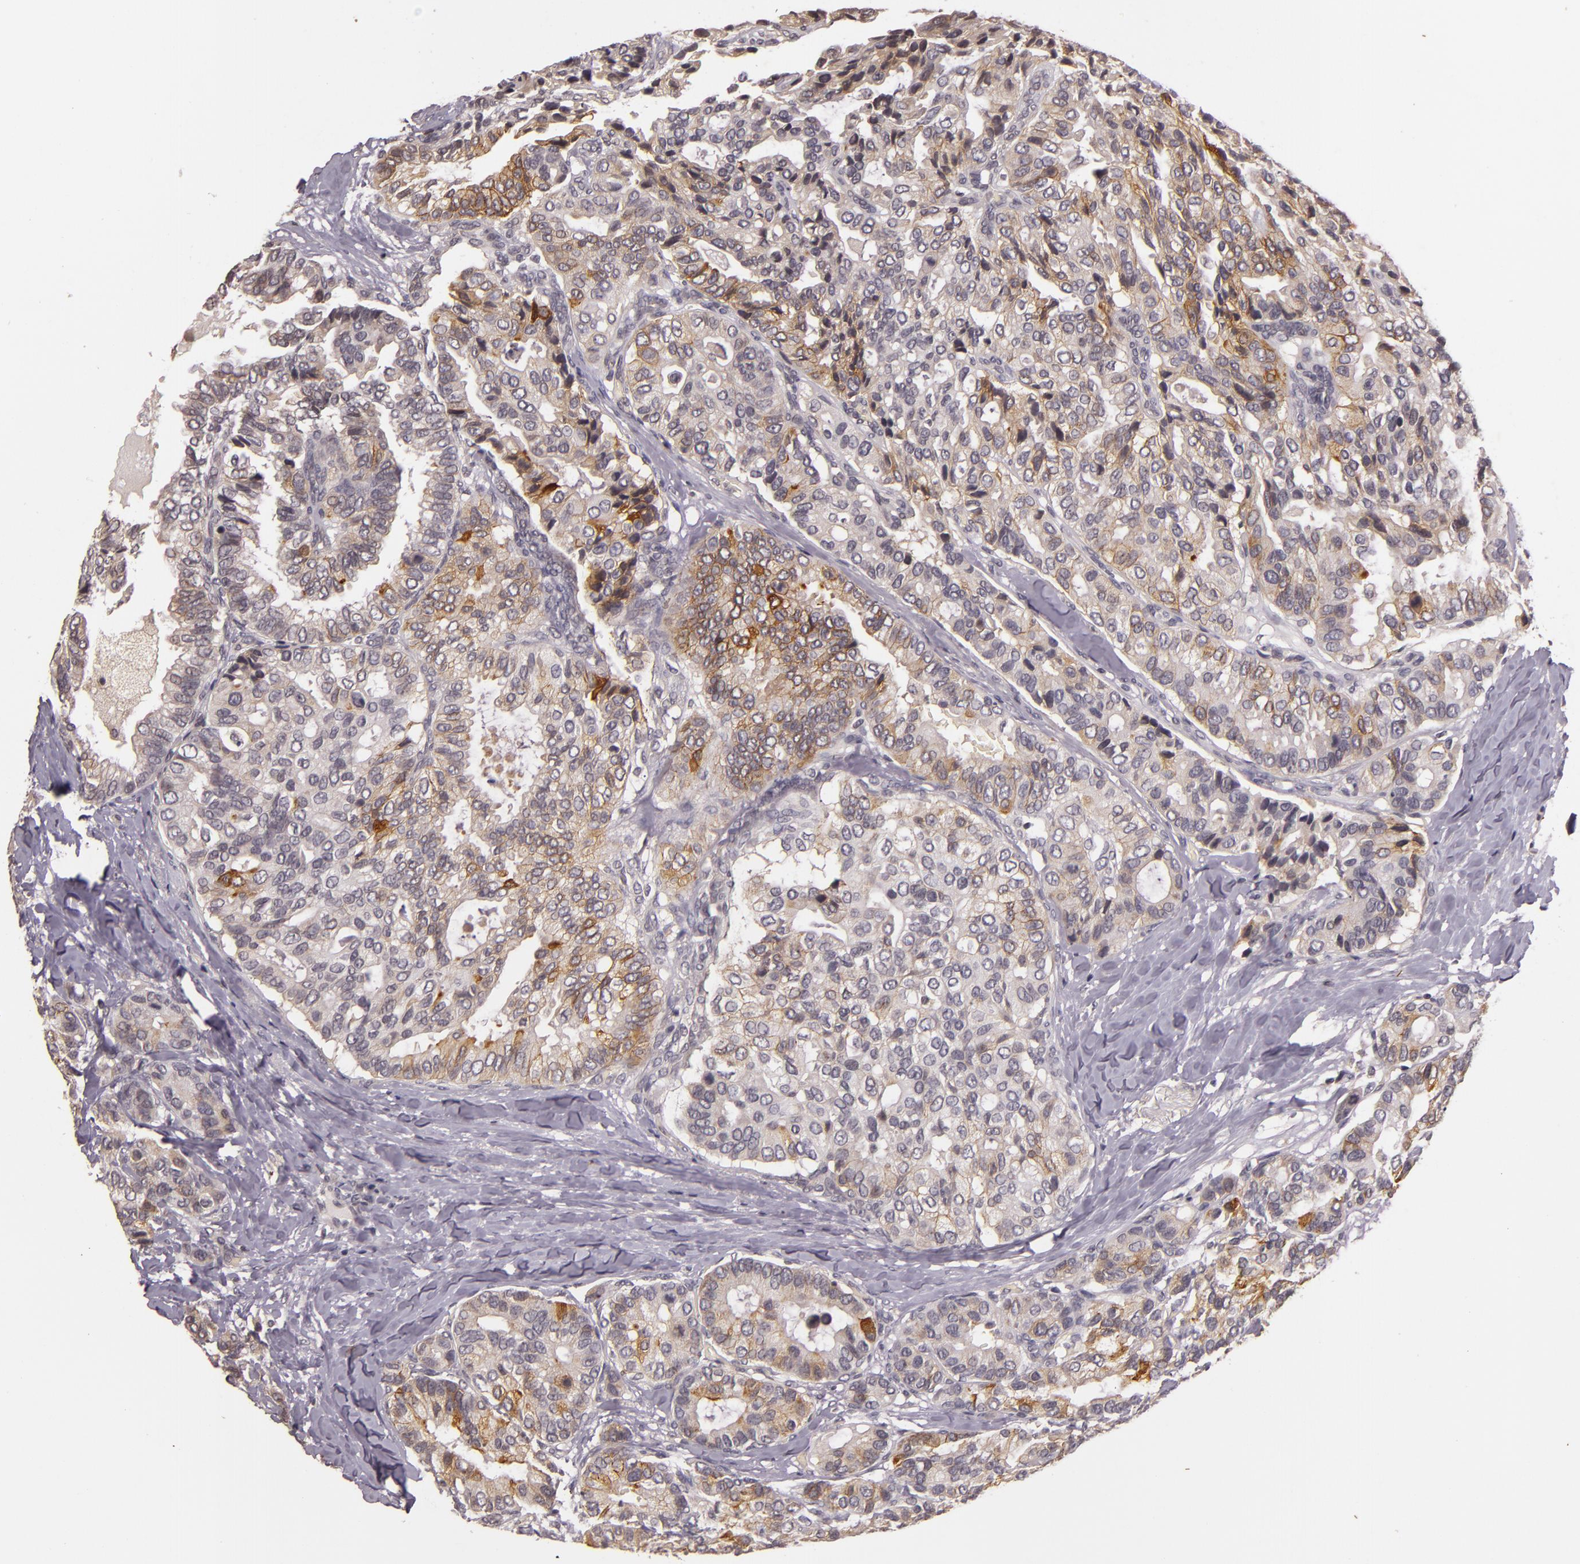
{"staining": {"intensity": "moderate", "quantity": "<25%", "location": "cytoplasmic/membranous"}, "tissue": "breast cancer", "cell_type": "Tumor cells", "image_type": "cancer", "snomed": [{"axis": "morphology", "description": "Duct carcinoma"}, {"axis": "topography", "description": "Breast"}], "caption": "This is a micrograph of IHC staining of intraductal carcinoma (breast), which shows moderate expression in the cytoplasmic/membranous of tumor cells.", "gene": "TFF1", "patient": {"sex": "female", "age": 69}}